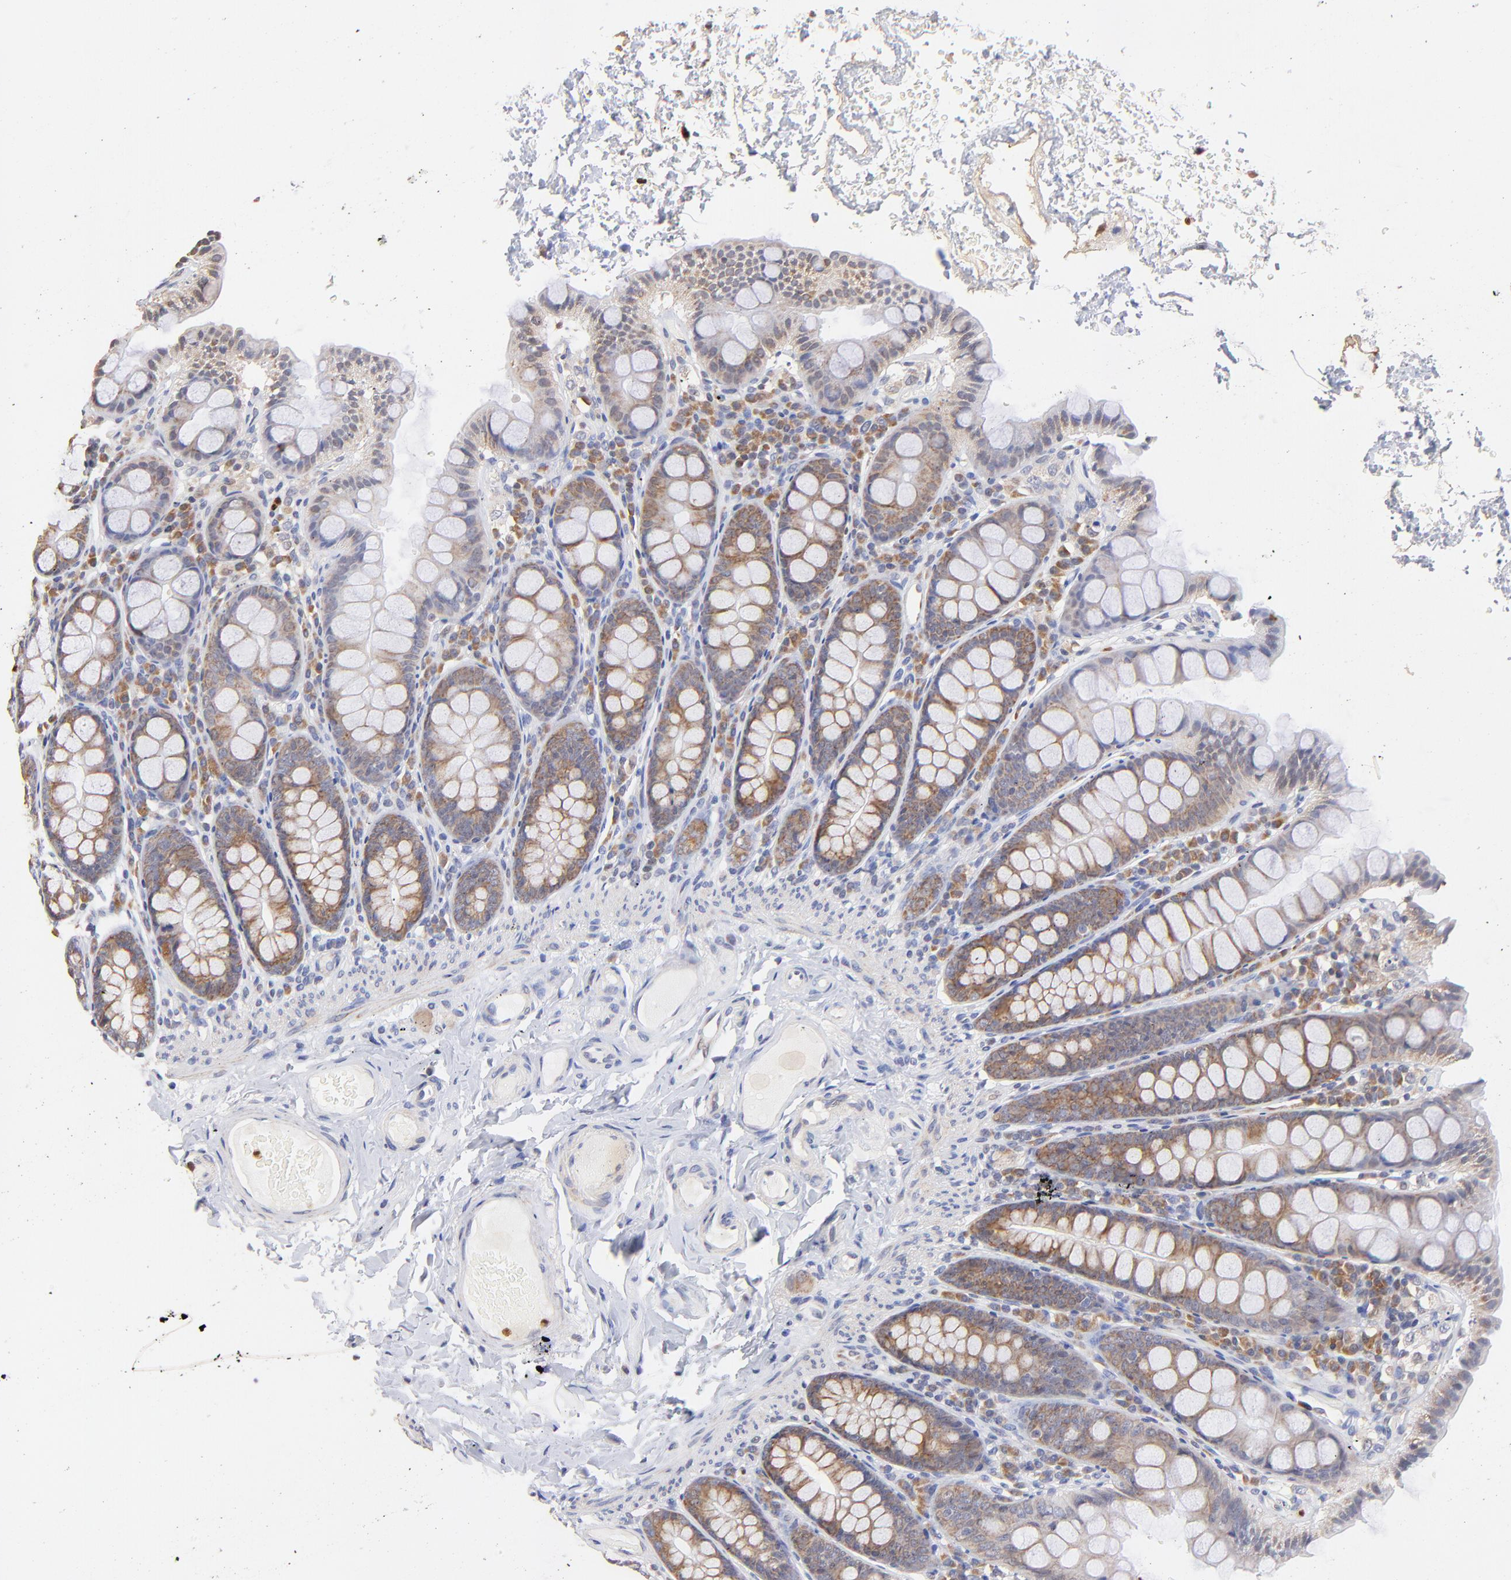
{"staining": {"intensity": "negative", "quantity": "none", "location": "none"}, "tissue": "colon", "cell_type": "Endothelial cells", "image_type": "normal", "snomed": [{"axis": "morphology", "description": "Normal tissue, NOS"}, {"axis": "topography", "description": "Colon"}], "caption": "Human colon stained for a protein using immunohistochemistry shows no positivity in endothelial cells.", "gene": "BBOF1", "patient": {"sex": "female", "age": 61}}